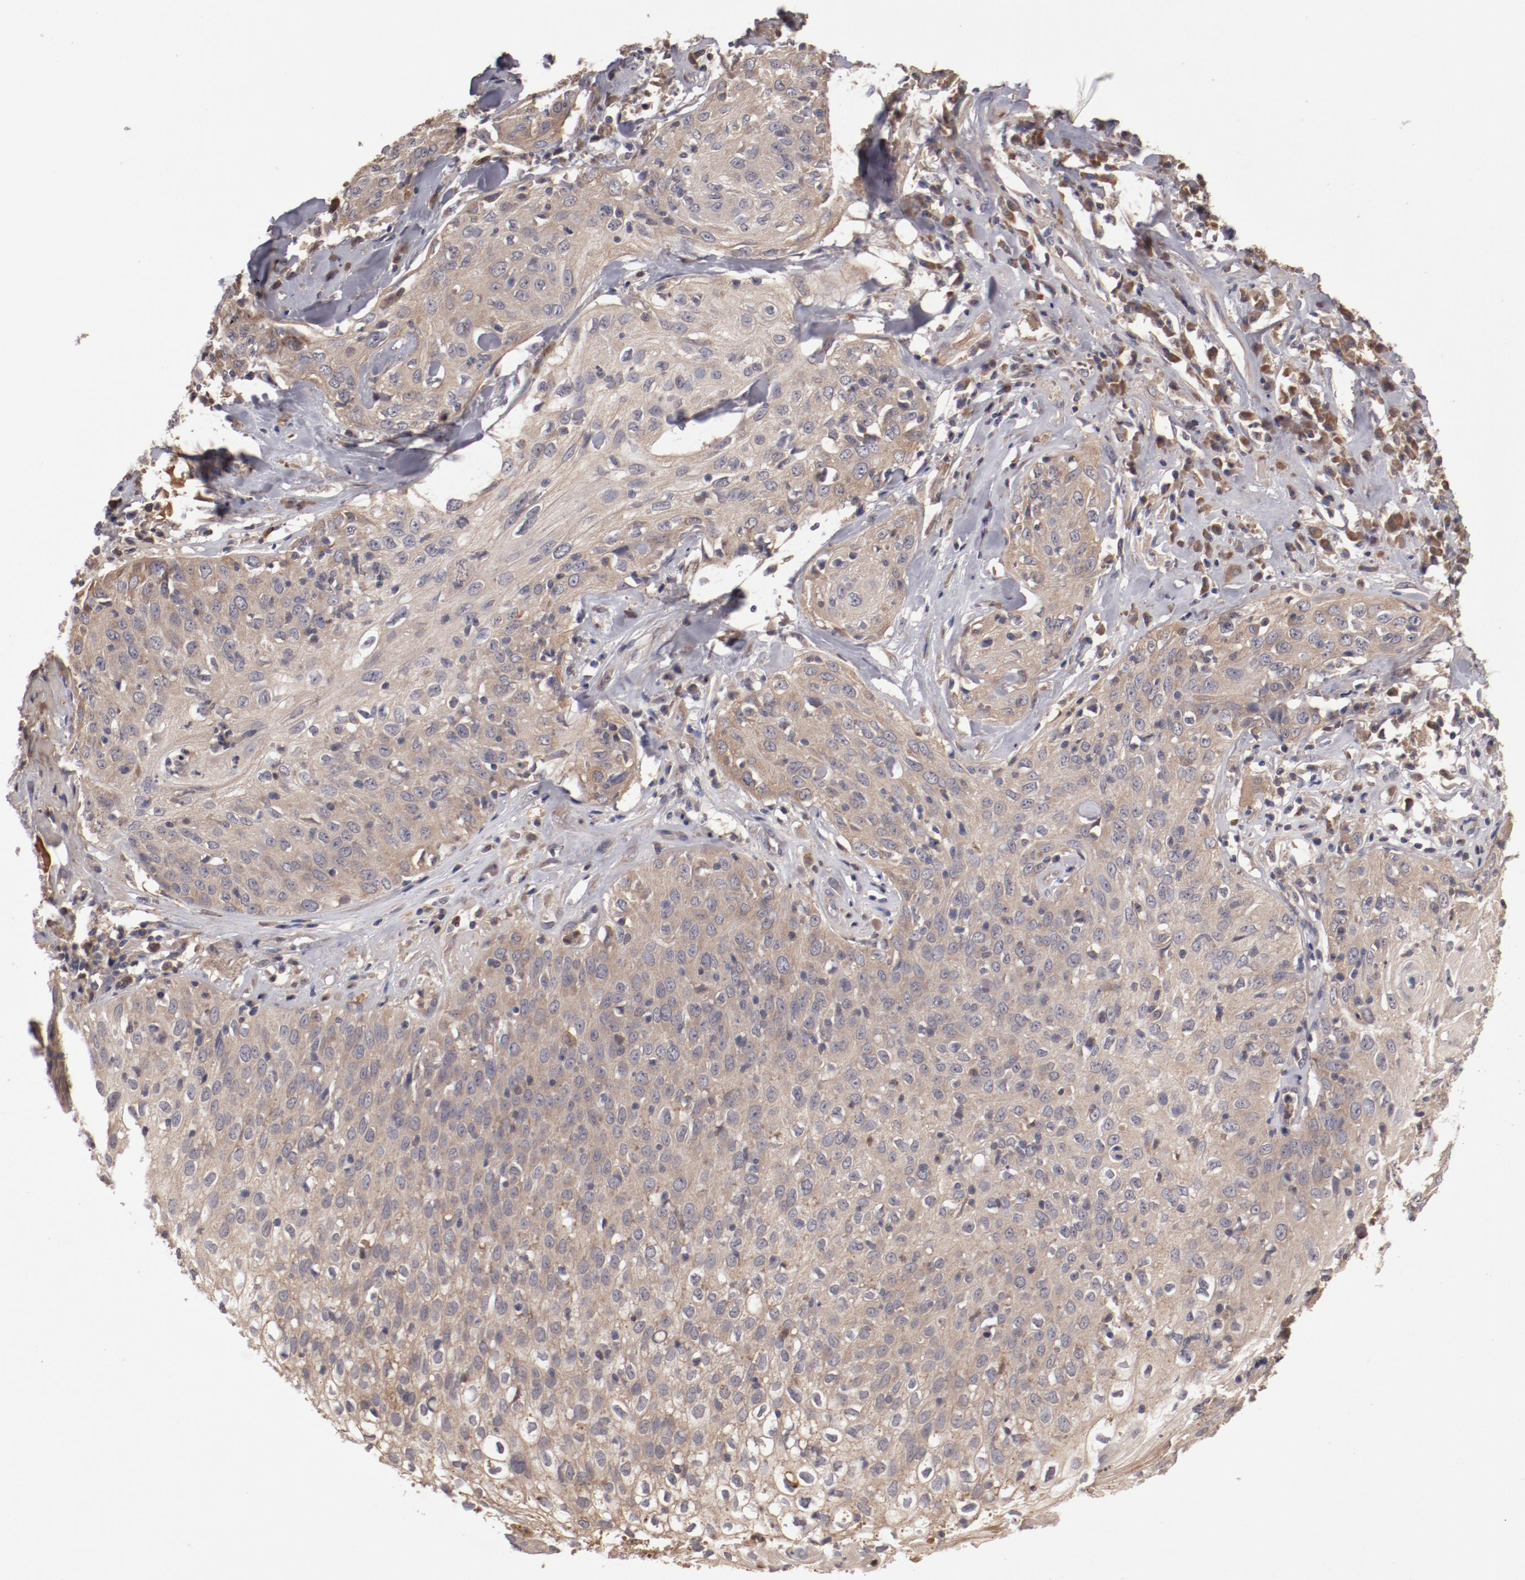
{"staining": {"intensity": "weak", "quantity": ">75%", "location": "cytoplasmic/membranous"}, "tissue": "skin cancer", "cell_type": "Tumor cells", "image_type": "cancer", "snomed": [{"axis": "morphology", "description": "Squamous cell carcinoma, NOS"}, {"axis": "topography", "description": "Skin"}], "caption": "A low amount of weak cytoplasmic/membranous positivity is appreciated in about >75% of tumor cells in skin cancer tissue.", "gene": "CP", "patient": {"sex": "male", "age": 65}}